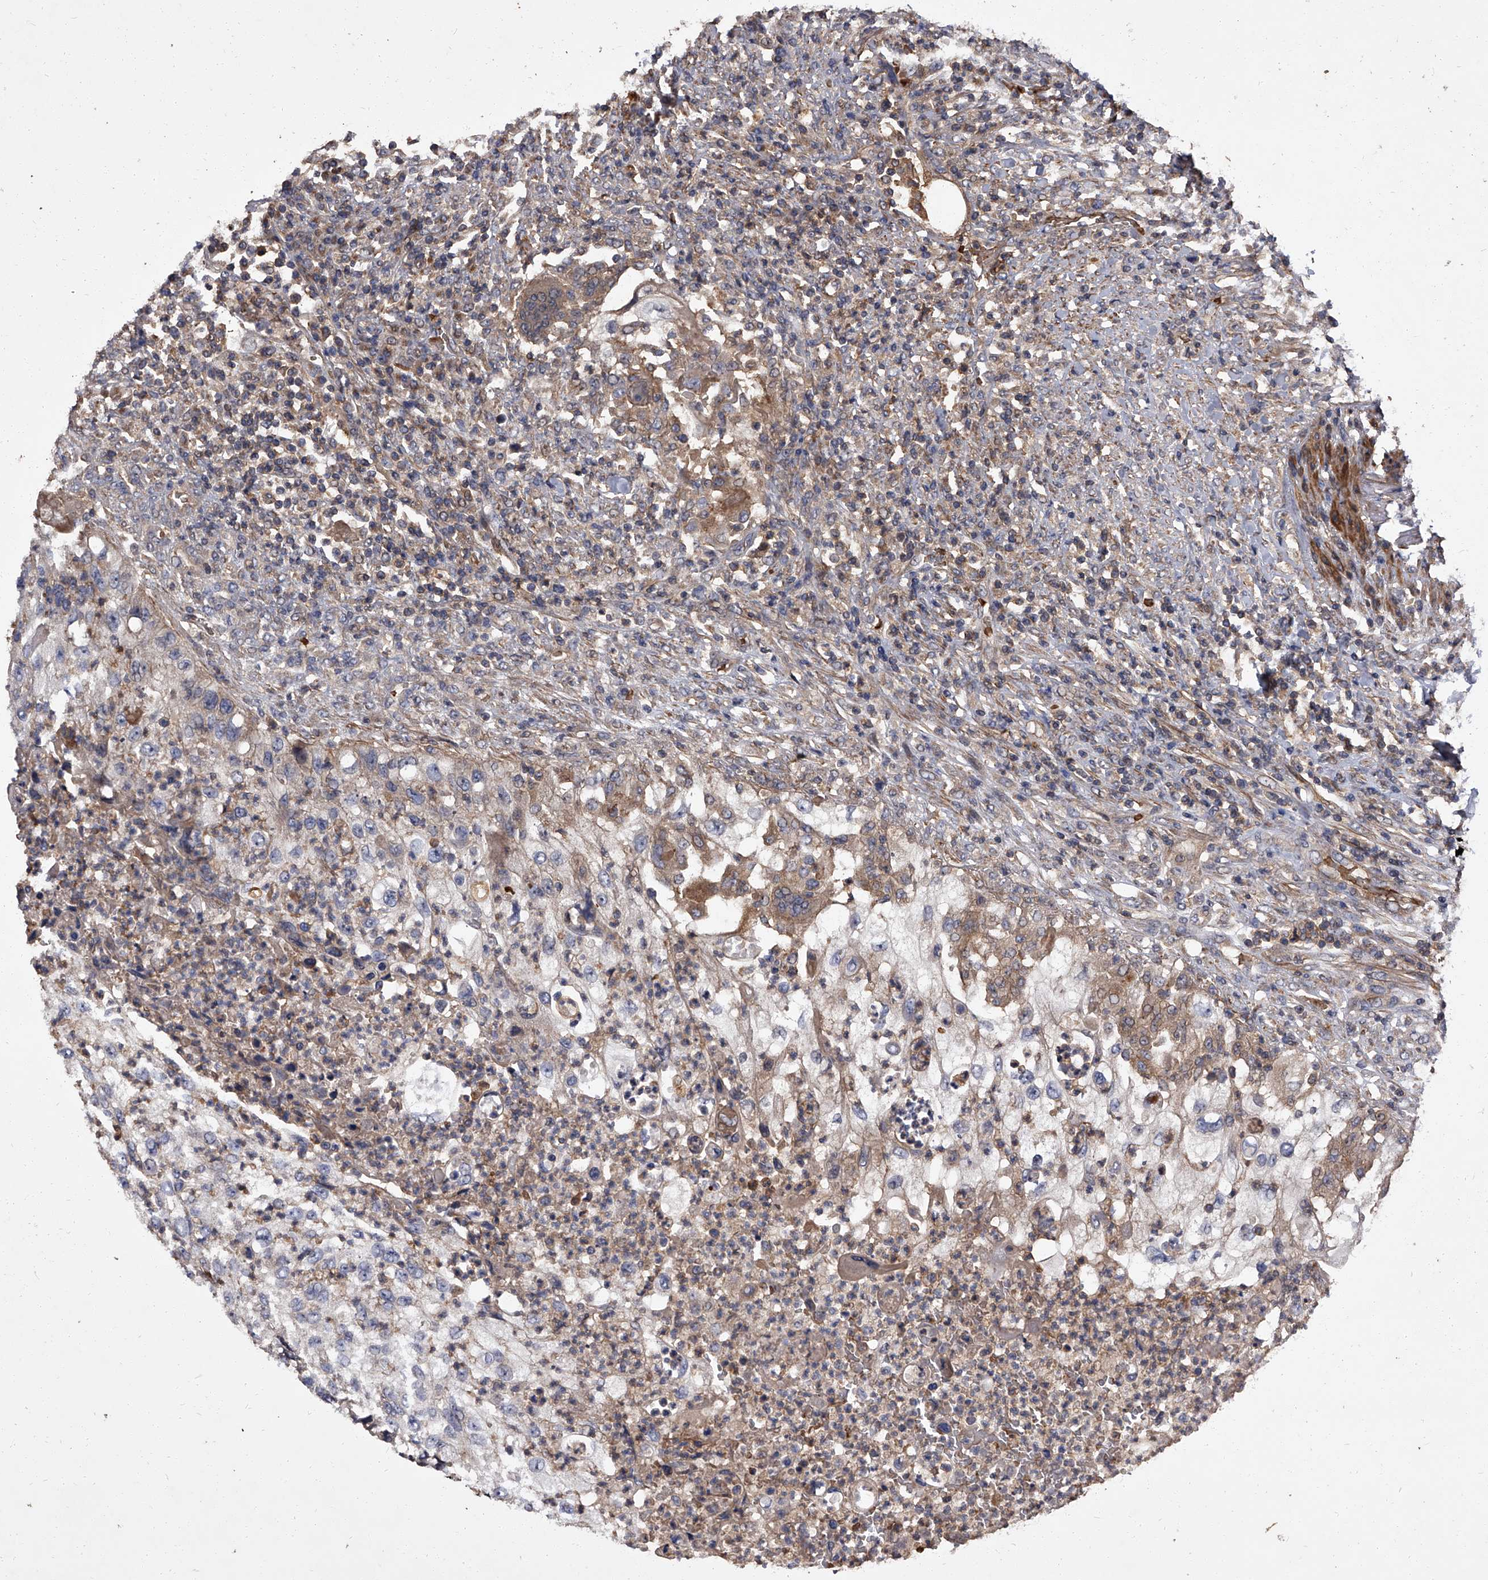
{"staining": {"intensity": "moderate", "quantity": "<25%", "location": "cytoplasmic/membranous"}, "tissue": "urothelial cancer", "cell_type": "Tumor cells", "image_type": "cancer", "snomed": [{"axis": "morphology", "description": "Urothelial carcinoma, High grade"}, {"axis": "topography", "description": "Urinary bladder"}], "caption": "Protein expression by immunohistochemistry (IHC) shows moderate cytoplasmic/membranous positivity in approximately <25% of tumor cells in urothelial cancer.", "gene": "STK36", "patient": {"sex": "female", "age": 60}}